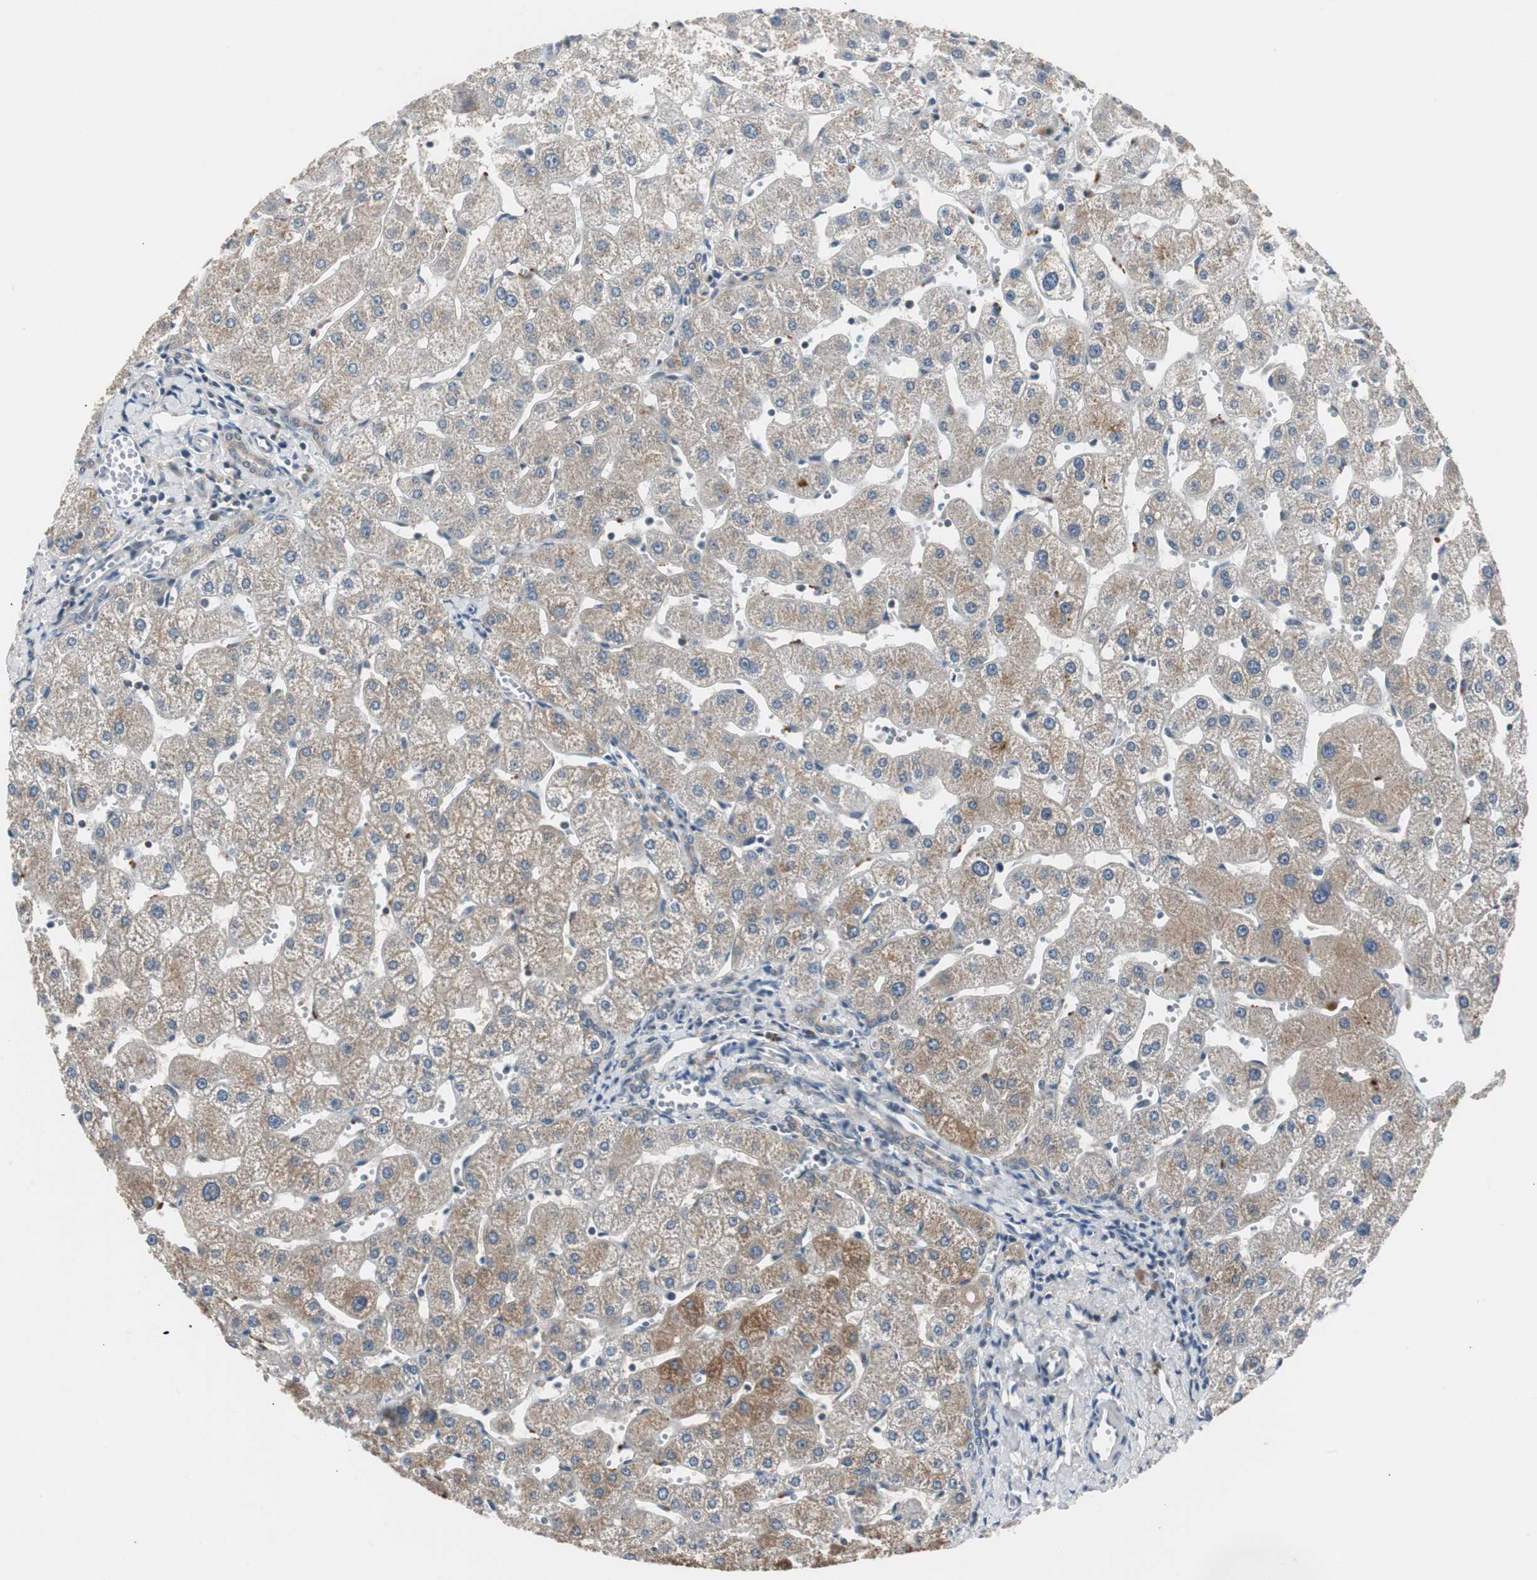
{"staining": {"intensity": "weak", "quantity": ">75%", "location": "cytoplasmic/membranous"}, "tissue": "liver", "cell_type": "Cholangiocytes", "image_type": "normal", "snomed": [{"axis": "morphology", "description": "Normal tissue, NOS"}, {"axis": "topography", "description": "Liver"}], "caption": "Liver stained with immunohistochemistry demonstrates weak cytoplasmic/membranous staining in approximately >75% of cholangiocytes. Immunohistochemistry (ihc) stains the protein in brown and the nuclei are stained blue.", "gene": "ZMPSTE24", "patient": {"sex": "male", "age": 67}}